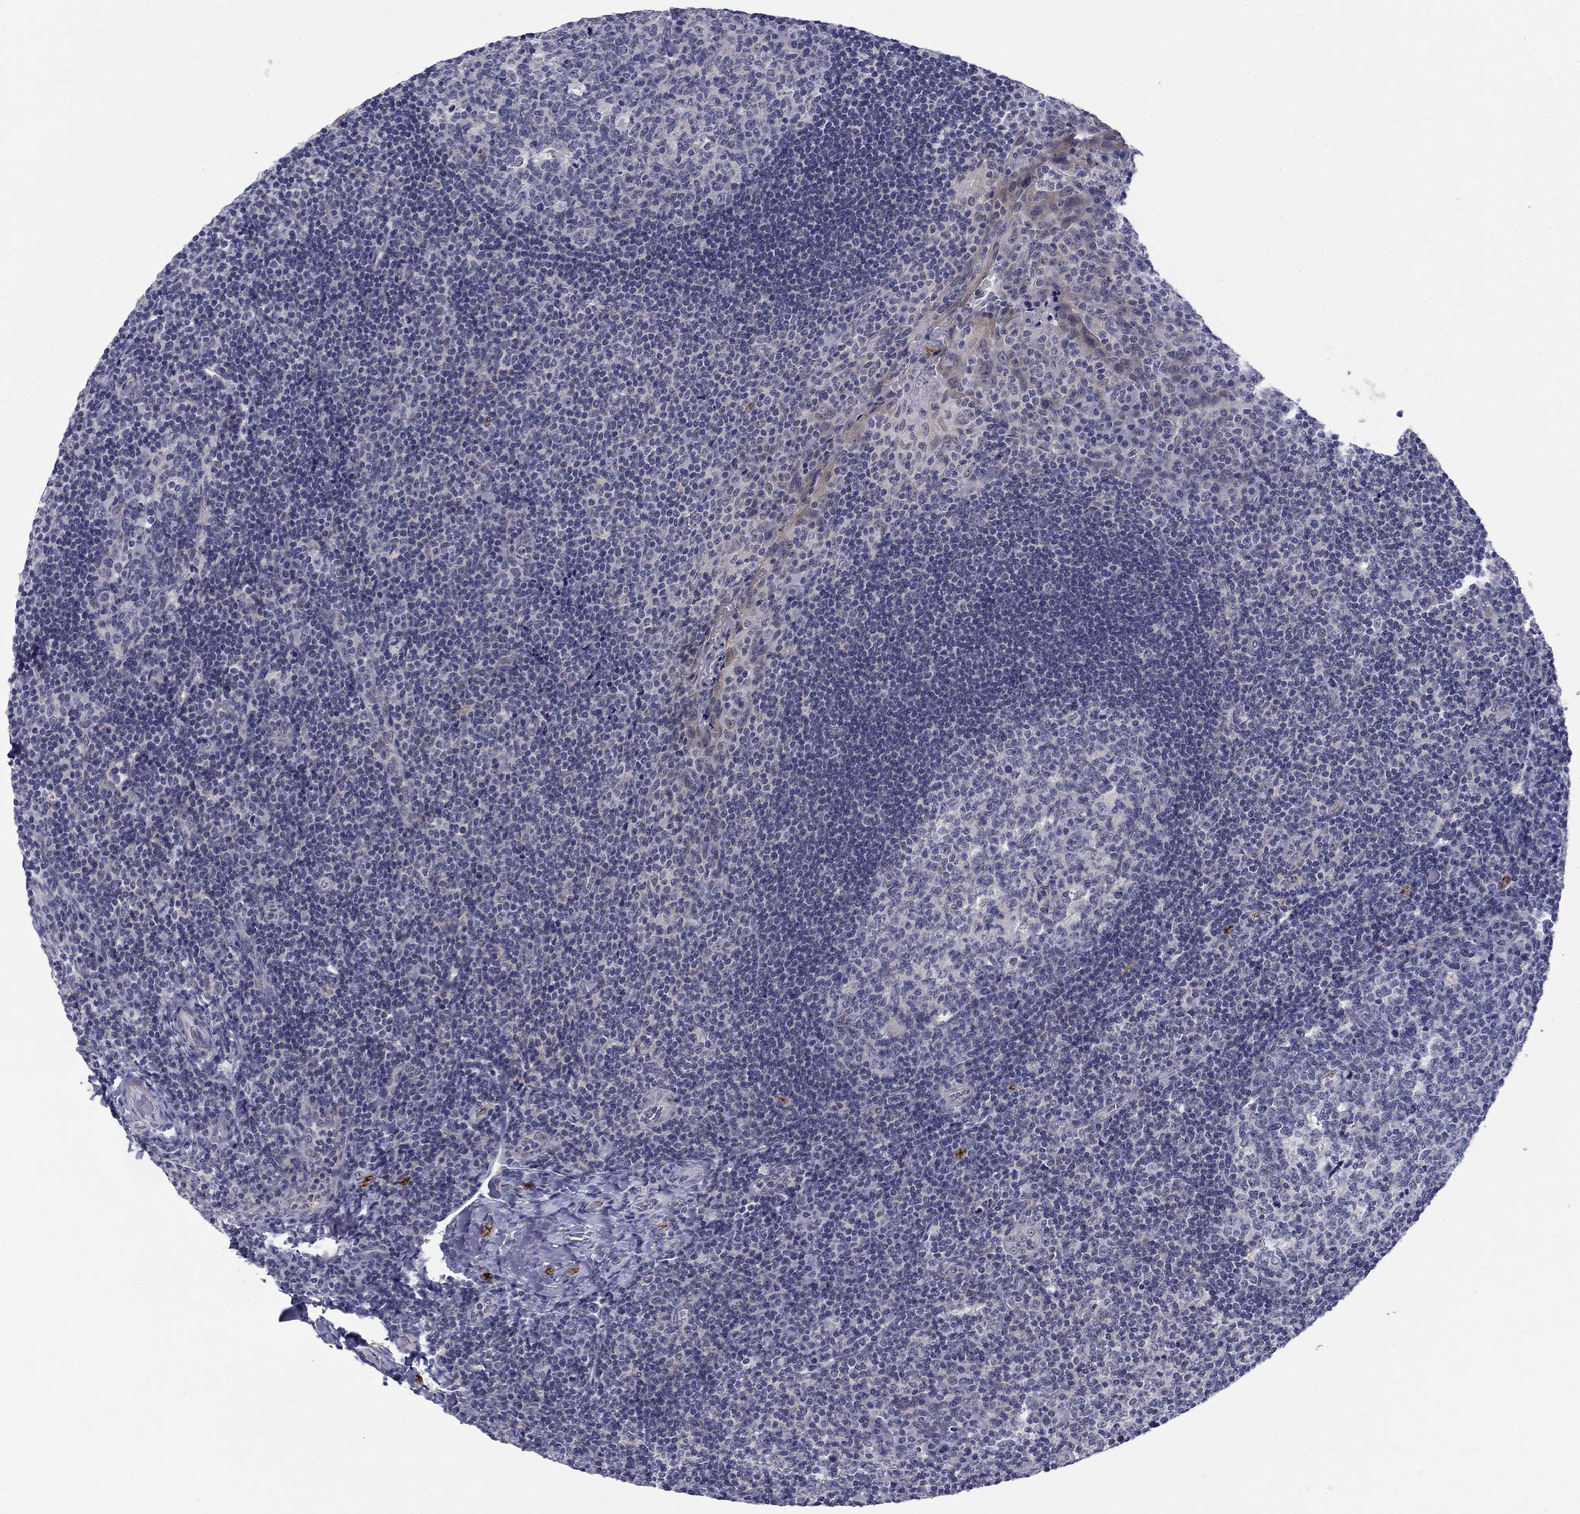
{"staining": {"intensity": "negative", "quantity": "none", "location": "none"}, "tissue": "tonsil", "cell_type": "Germinal center cells", "image_type": "normal", "snomed": [{"axis": "morphology", "description": "Normal tissue, NOS"}, {"axis": "topography", "description": "Tonsil"}], "caption": "IHC photomicrograph of unremarkable tonsil: human tonsil stained with DAB (3,3'-diaminobenzidine) demonstrates no significant protein staining in germinal center cells.", "gene": "TIGD4", "patient": {"sex": "male", "age": 17}}